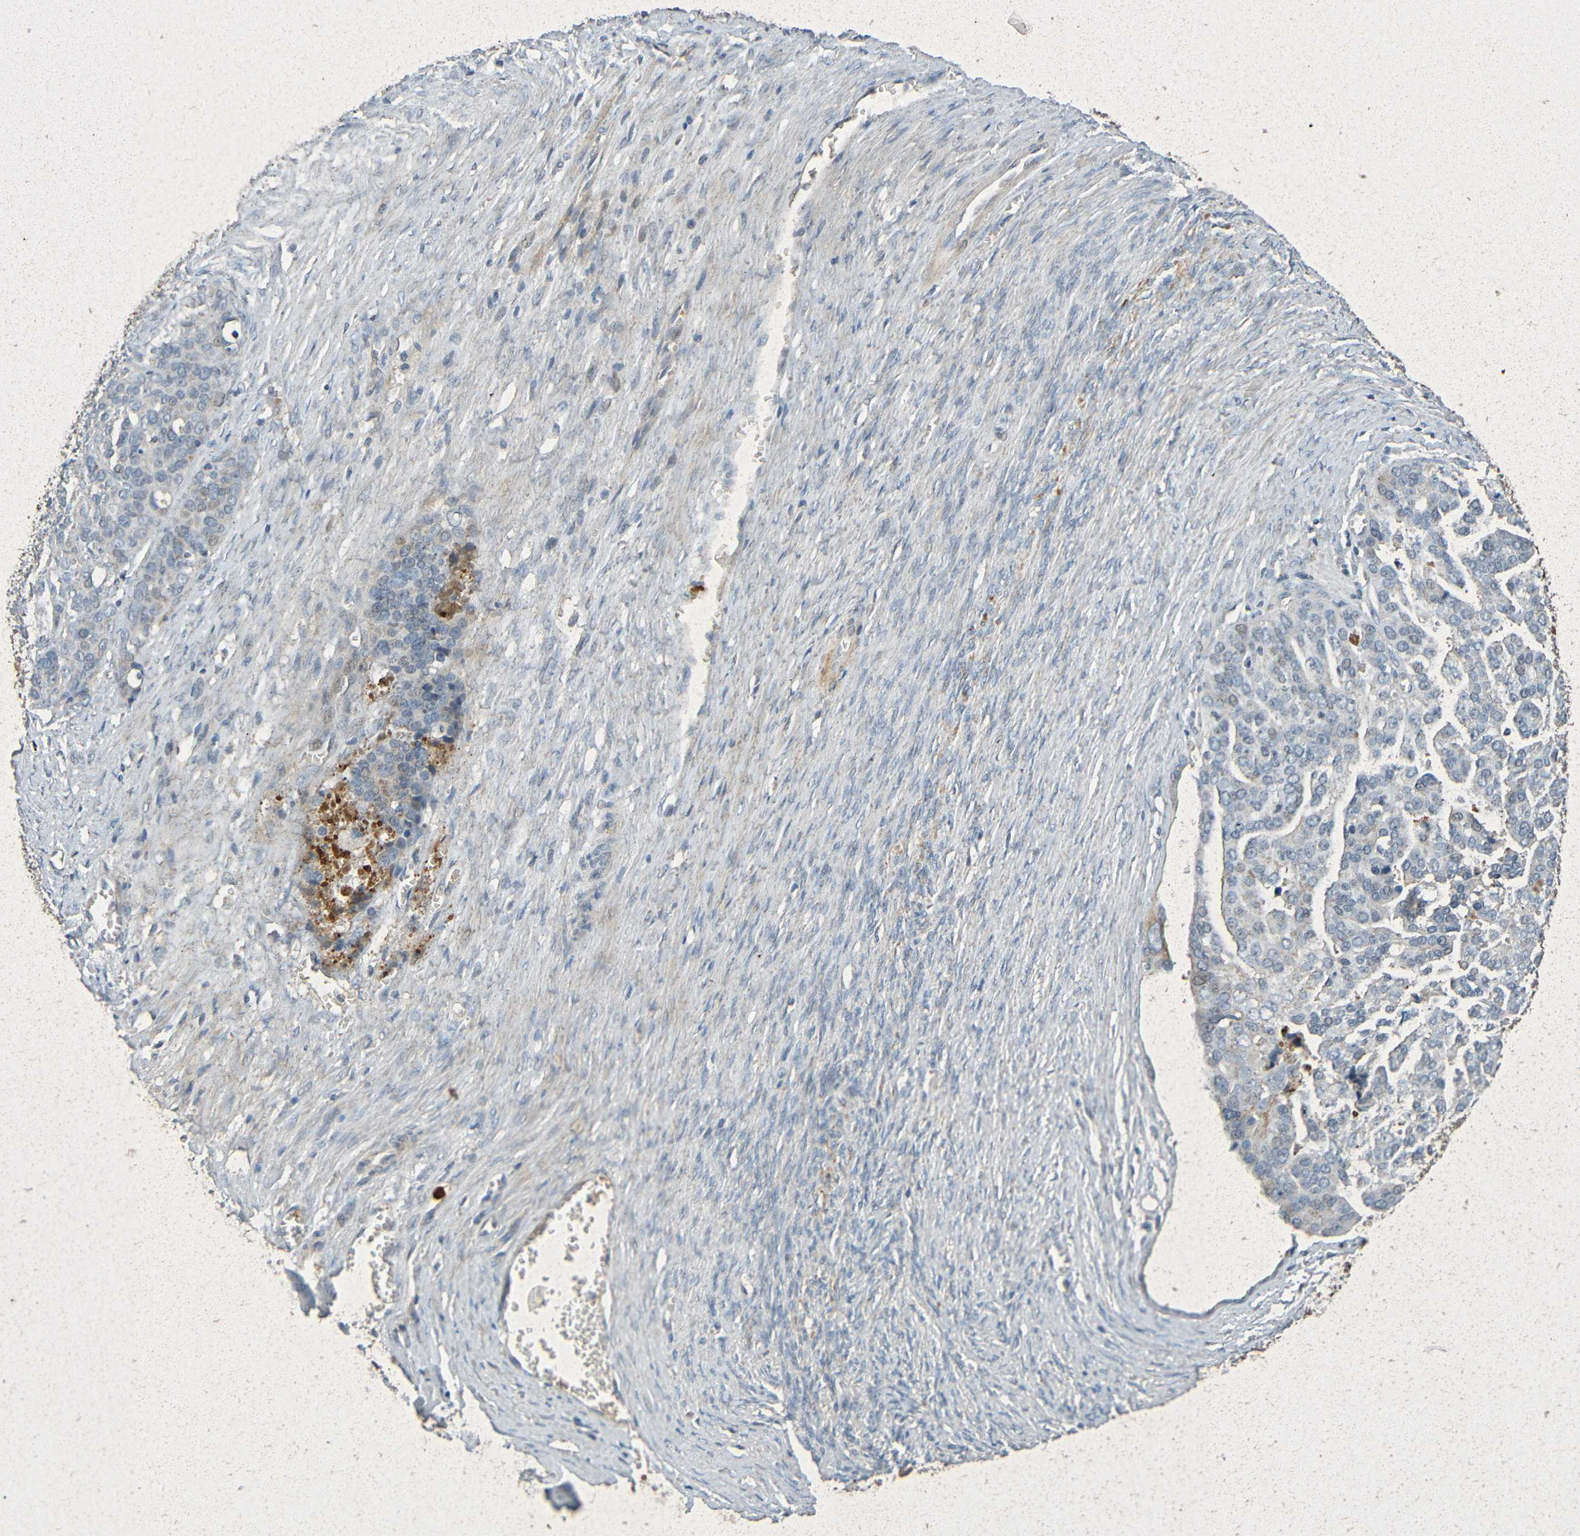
{"staining": {"intensity": "weak", "quantity": "<25%", "location": "cytoplasmic/membranous"}, "tissue": "ovarian cancer", "cell_type": "Tumor cells", "image_type": "cancer", "snomed": [{"axis": "morphology", "description": "Cystadenocarcinoma, serous, NOS"}, {"axis": "topography", "description": "Ovary"}], "caption": "This is an immunohistochemistry (IHC) image of human ovarian cancer. There is no positivity in tumor cells.", "gene": "IL10", "patient": {"sex": "female", "age": 44}}